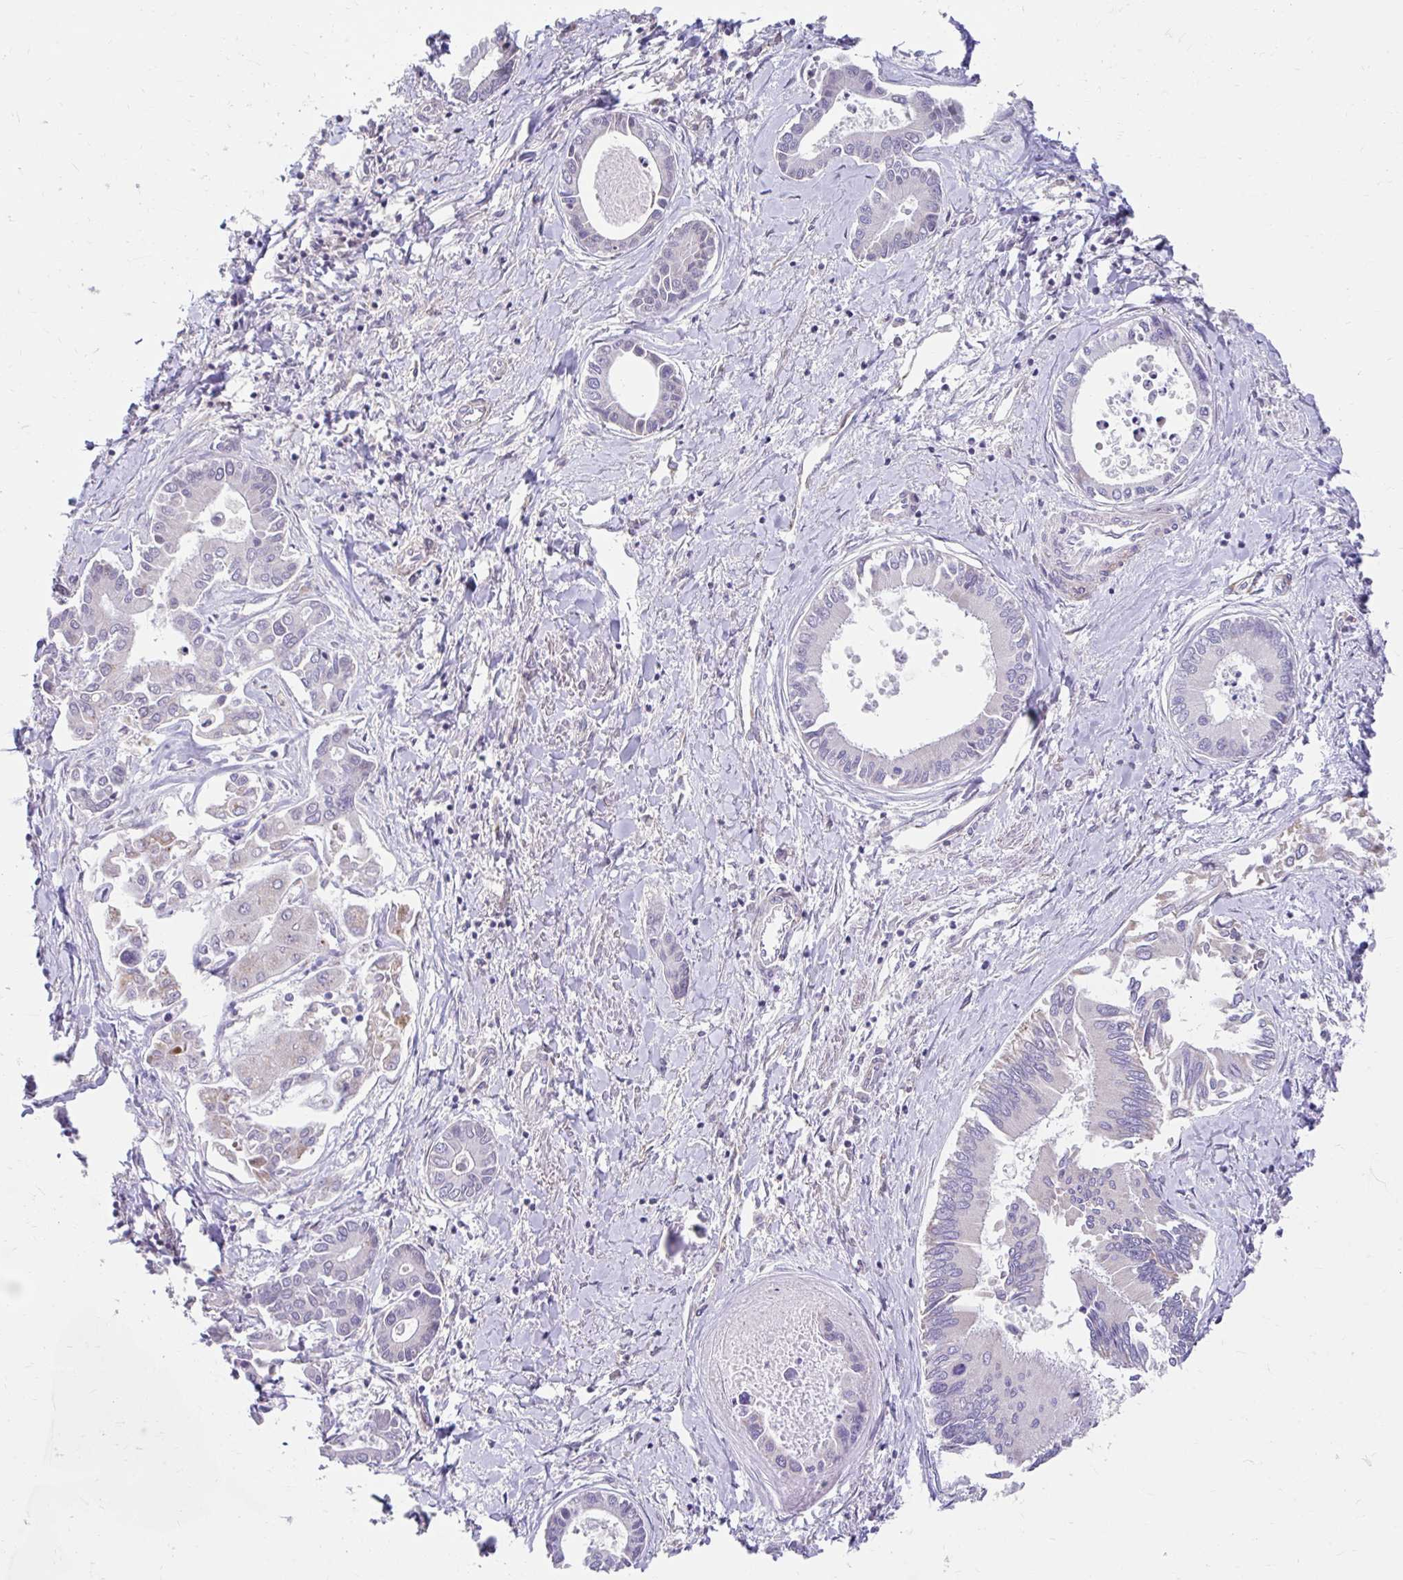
{"staining": {"intensity": "negative", "quantity": "none", "location": "none"}, "tissue": "liver cancer", "cell_type": "Tumor cells", "image_type": "cancer", "snomed": [{"axis": "morphology", "description": "Cholangiocarcinoma"}, {"axis": "topography", "description": "Liver"}], "caption": "Protein analysis of liver cholangiocarcinoma shows no significant positivity in tumor cells.", "gene": "NT5C1B", "patient": {"sex": "male", "age": 66}}